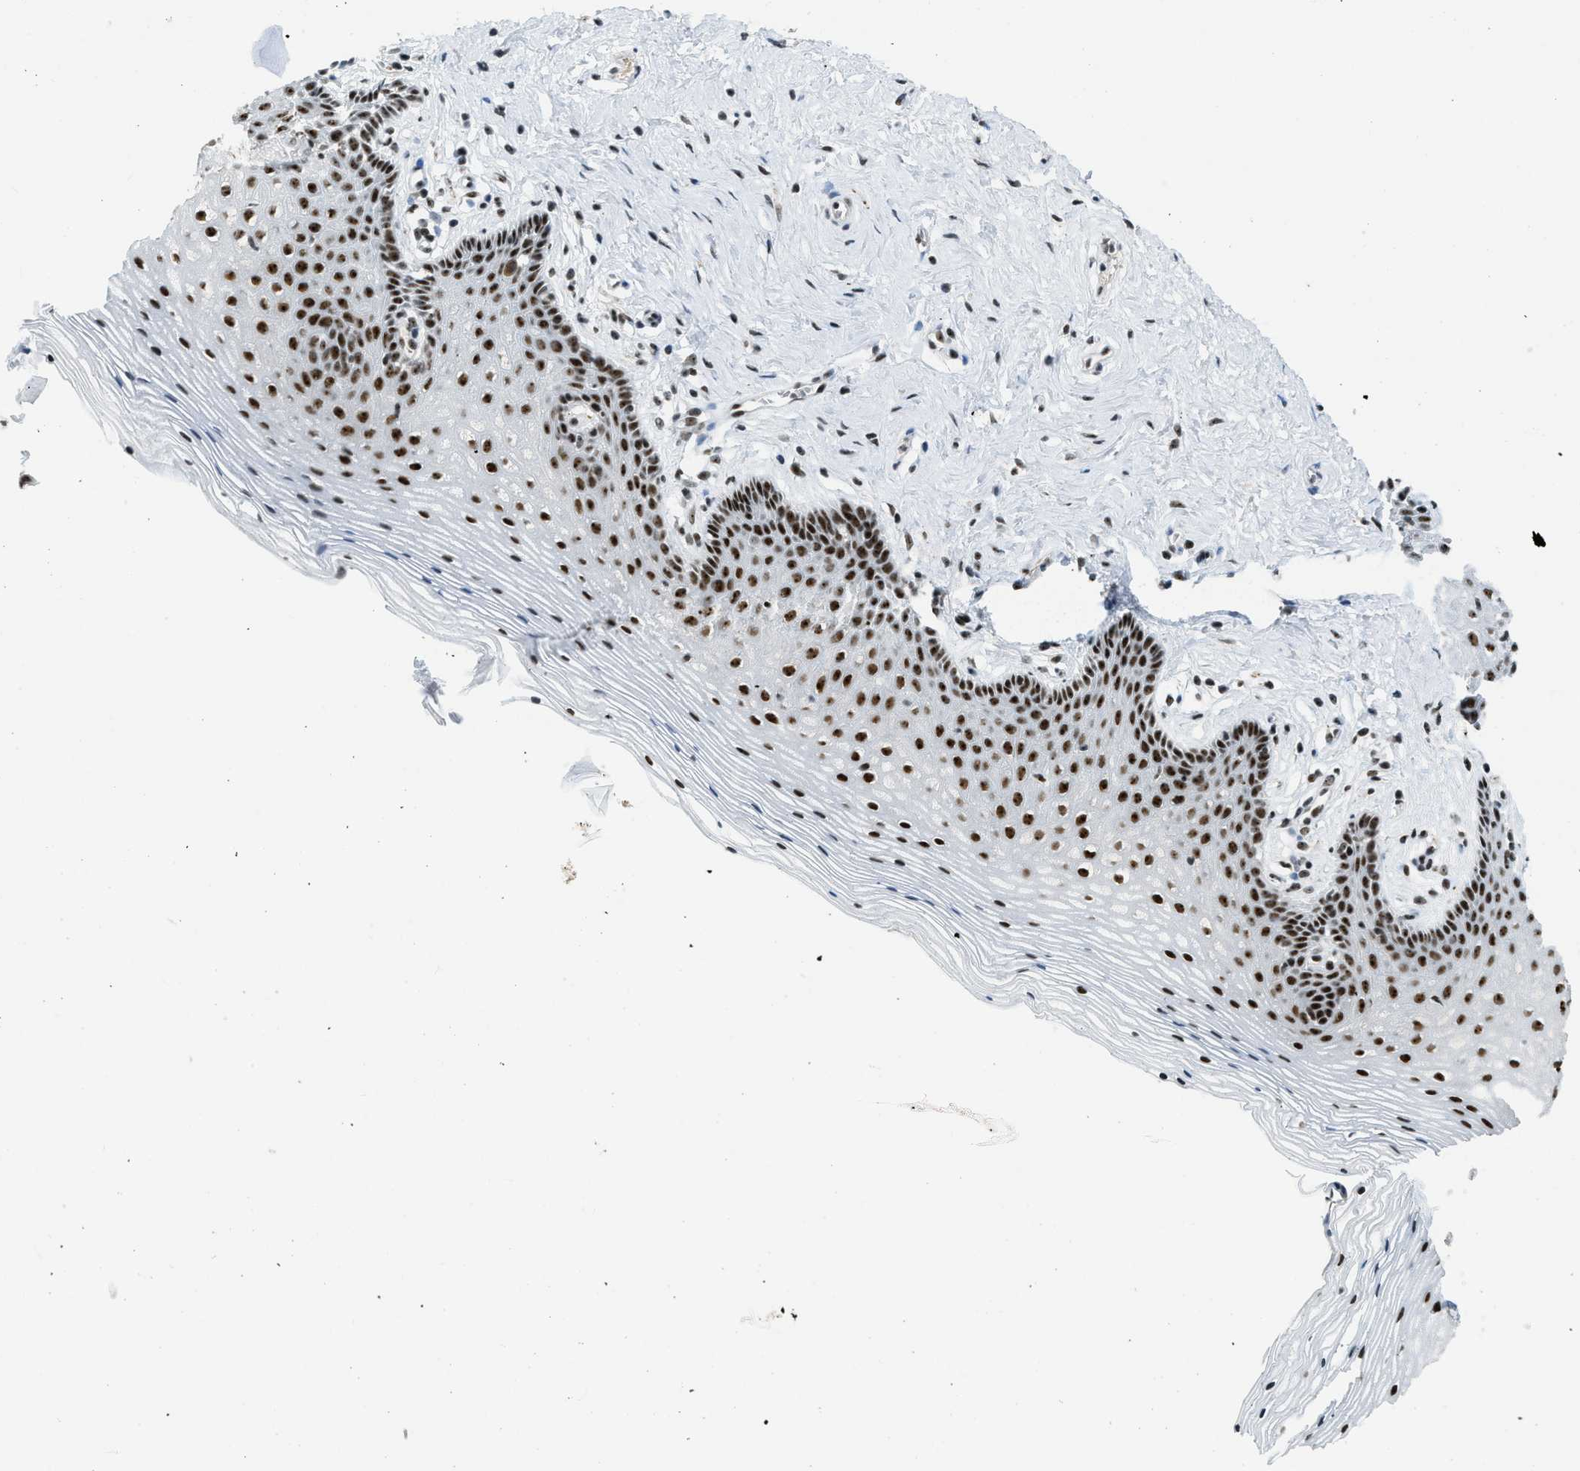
{"staining": {"intensity": "strong", "quantity": ">75%", "location": "nuclear"}, "tissue": "vagina", "cell_type": "Squamous epithelial cells", "image_type": "normal", "snomed": [{"axis": "morphology", "description": "Normal tissue, NOS"}, {"axis": "topography", "description": "Vagina"}], "caption": "Protein analysis of benign vagina shows strong nuclear positivity in about >75% of squamous epithelial cells.", "gene": "URB1", "patient": {"sex": "female", "age": 32}}